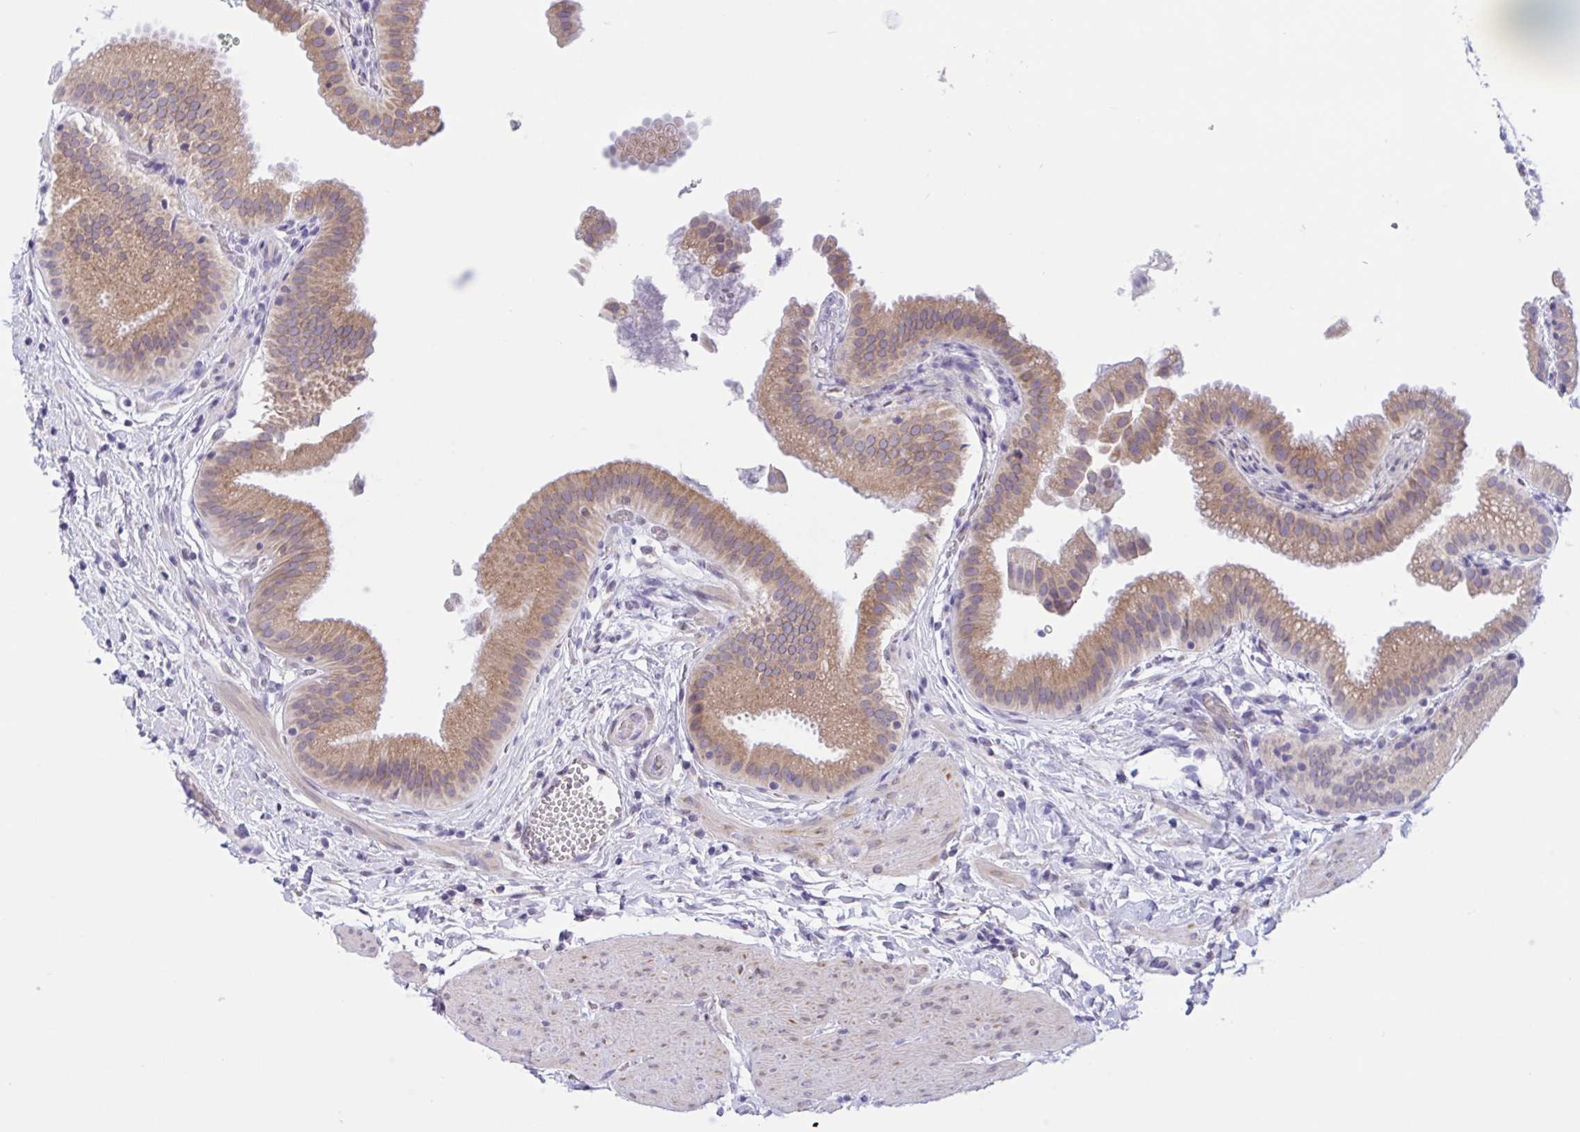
{"staining": {"intensity": "moderate", "quantity": ">75%", "location": "cytoplasmic/membranous"}, "tissue": "gallbladder", "cell_type": "Glandular cells", "image_type": "normal", "snomed": [{"axis": "morphology", "description": "Normal tissue, NOS"}, {"axis": "topography", "description": "Gallbladder"}], "caption": "Protein positivity by IHC demonstrates moderate cytoplasmic/membranous positivity in approximately >75% of glandular cells in normal gallbladder.", "gene": "CAMLG", "patient": {"sex": "female", "age": 63}}